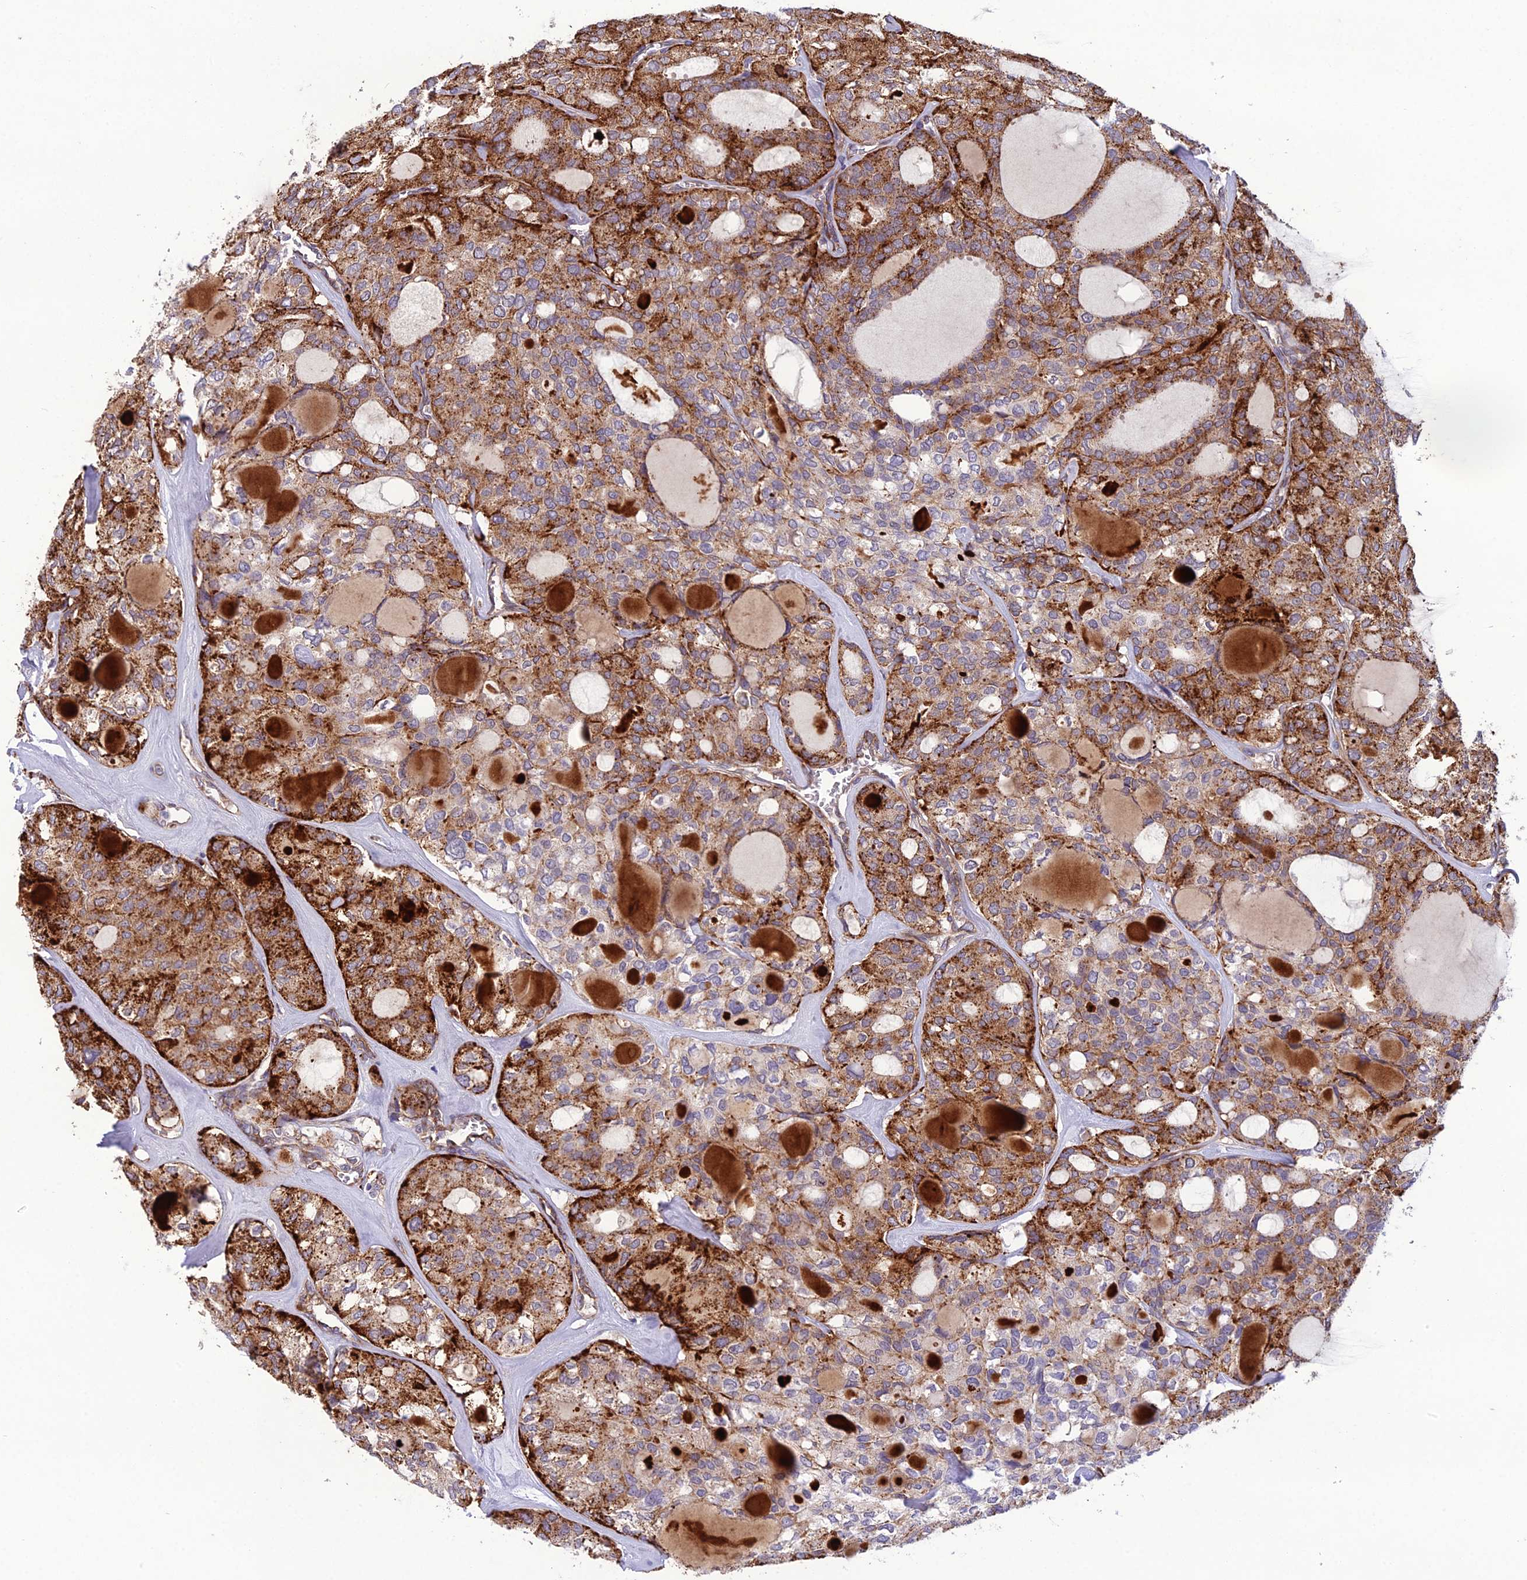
{"staining": {"intensity": "strong", "quantity": ">75%", "location": "cytoplasmic/membranous"}, "tissue": "thyroid cancer", "cell_type": "Tumor cells", "image_type": "cancer", "snomed": [{"axis": "morphology", "description": "Follicular adenoma carcinoma, NOS"}, {"axis": "topography", "description": "Thyroid gland"}], "caption": "Human thyroid cancer (follicular adenoma carcinoma) stained with a brown dye shows strong cytoplasmic/membranous positive positivity in about >75% of tumor cells.", "gene": "NODAL", "patient": {"sex": "male", "age": 75}}